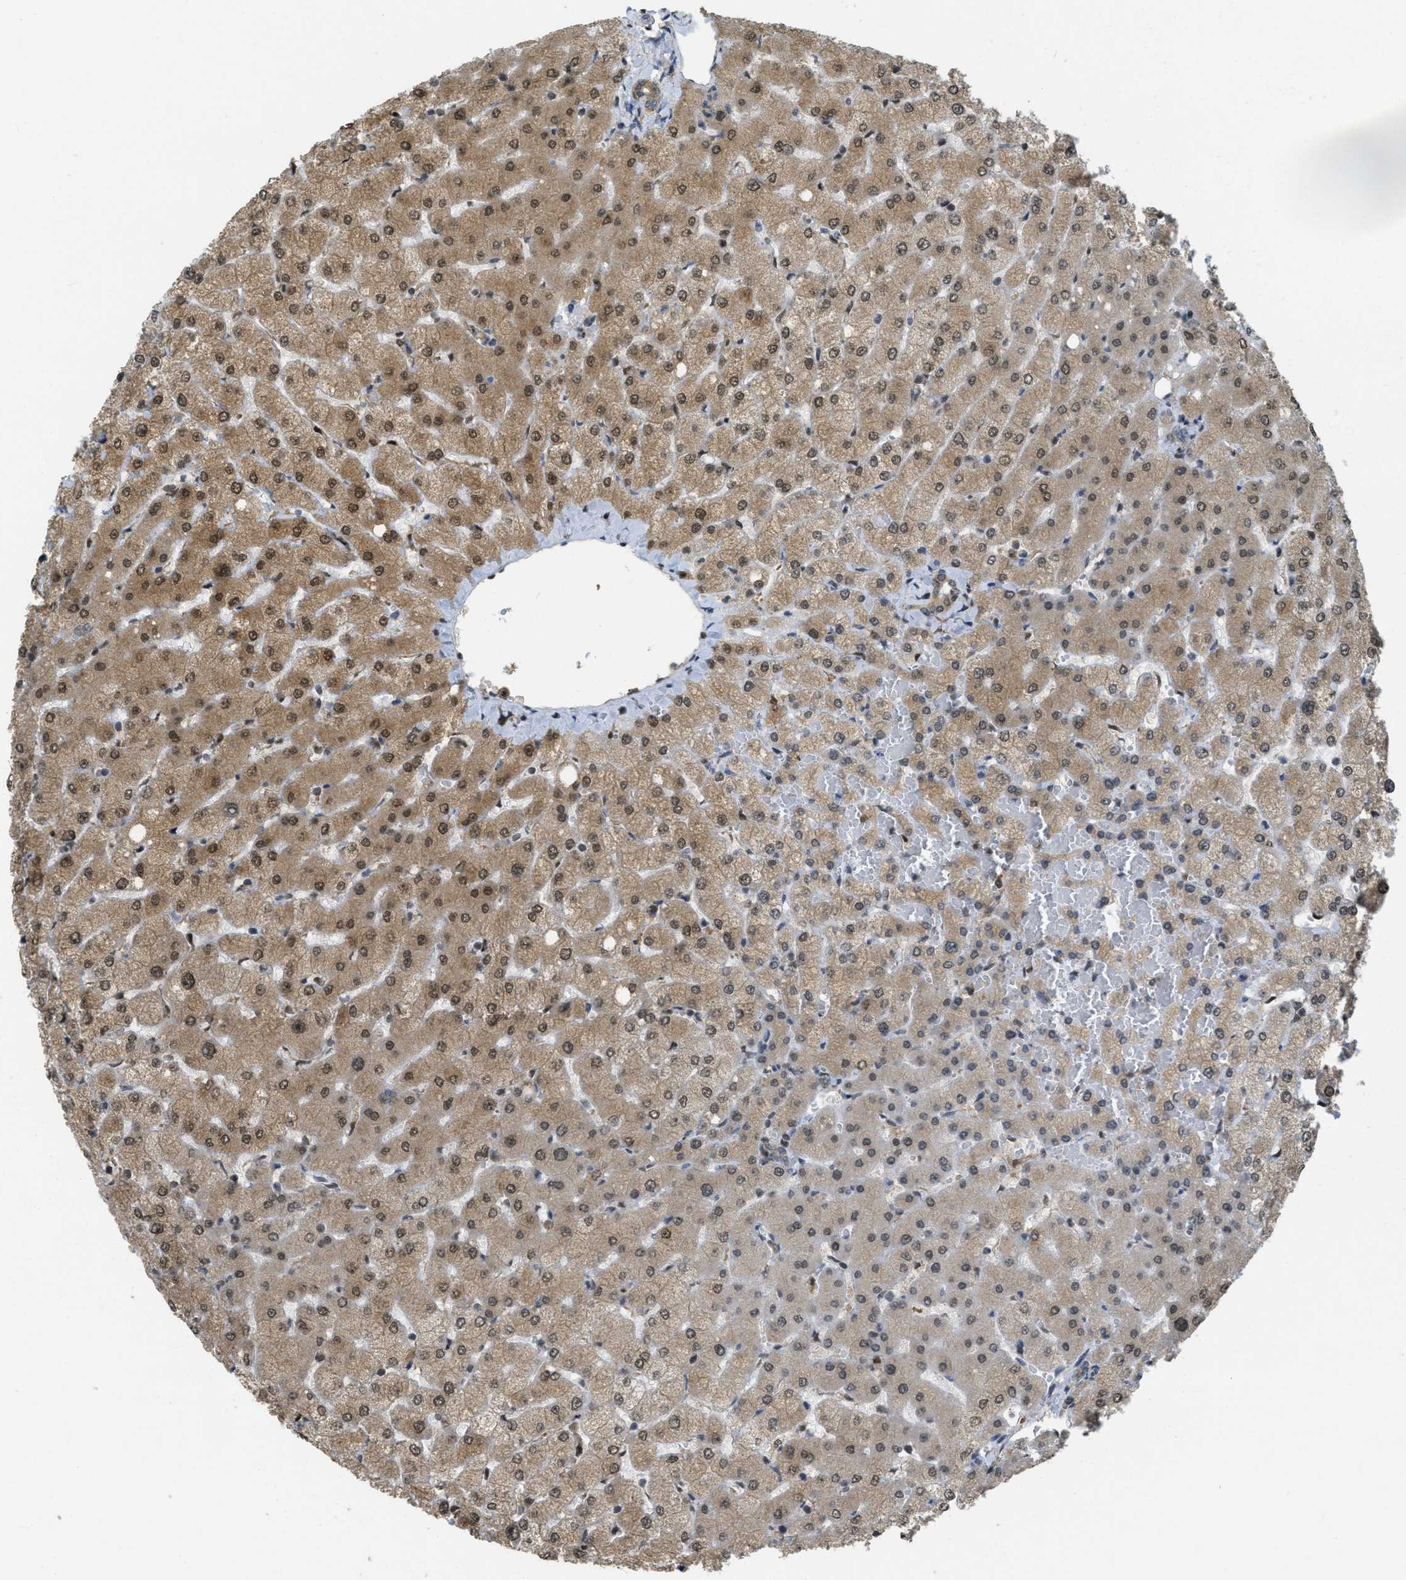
{"staining": {"intensity": "moderate", "quantity": ">75%", "location": "cytoplasmic/membranous"}, "tissue": "liver", "cell_type": "Cholangiocytes", "image_type": "normal", "snomed": [{"axis": "morphology", "description": "Normal tissue, NOS"}, {"axis": "topography", "description": "Liver"}], "caption": "Cholangiocytes exhibit moderate cytoplasmic/membranous staining in approximately >75% of cells in benign liver. (DAB IHC with brightfield microscopy, high magnification).", "gene": "PSMC5", "patient": {"sex": "female", "age": 54}}